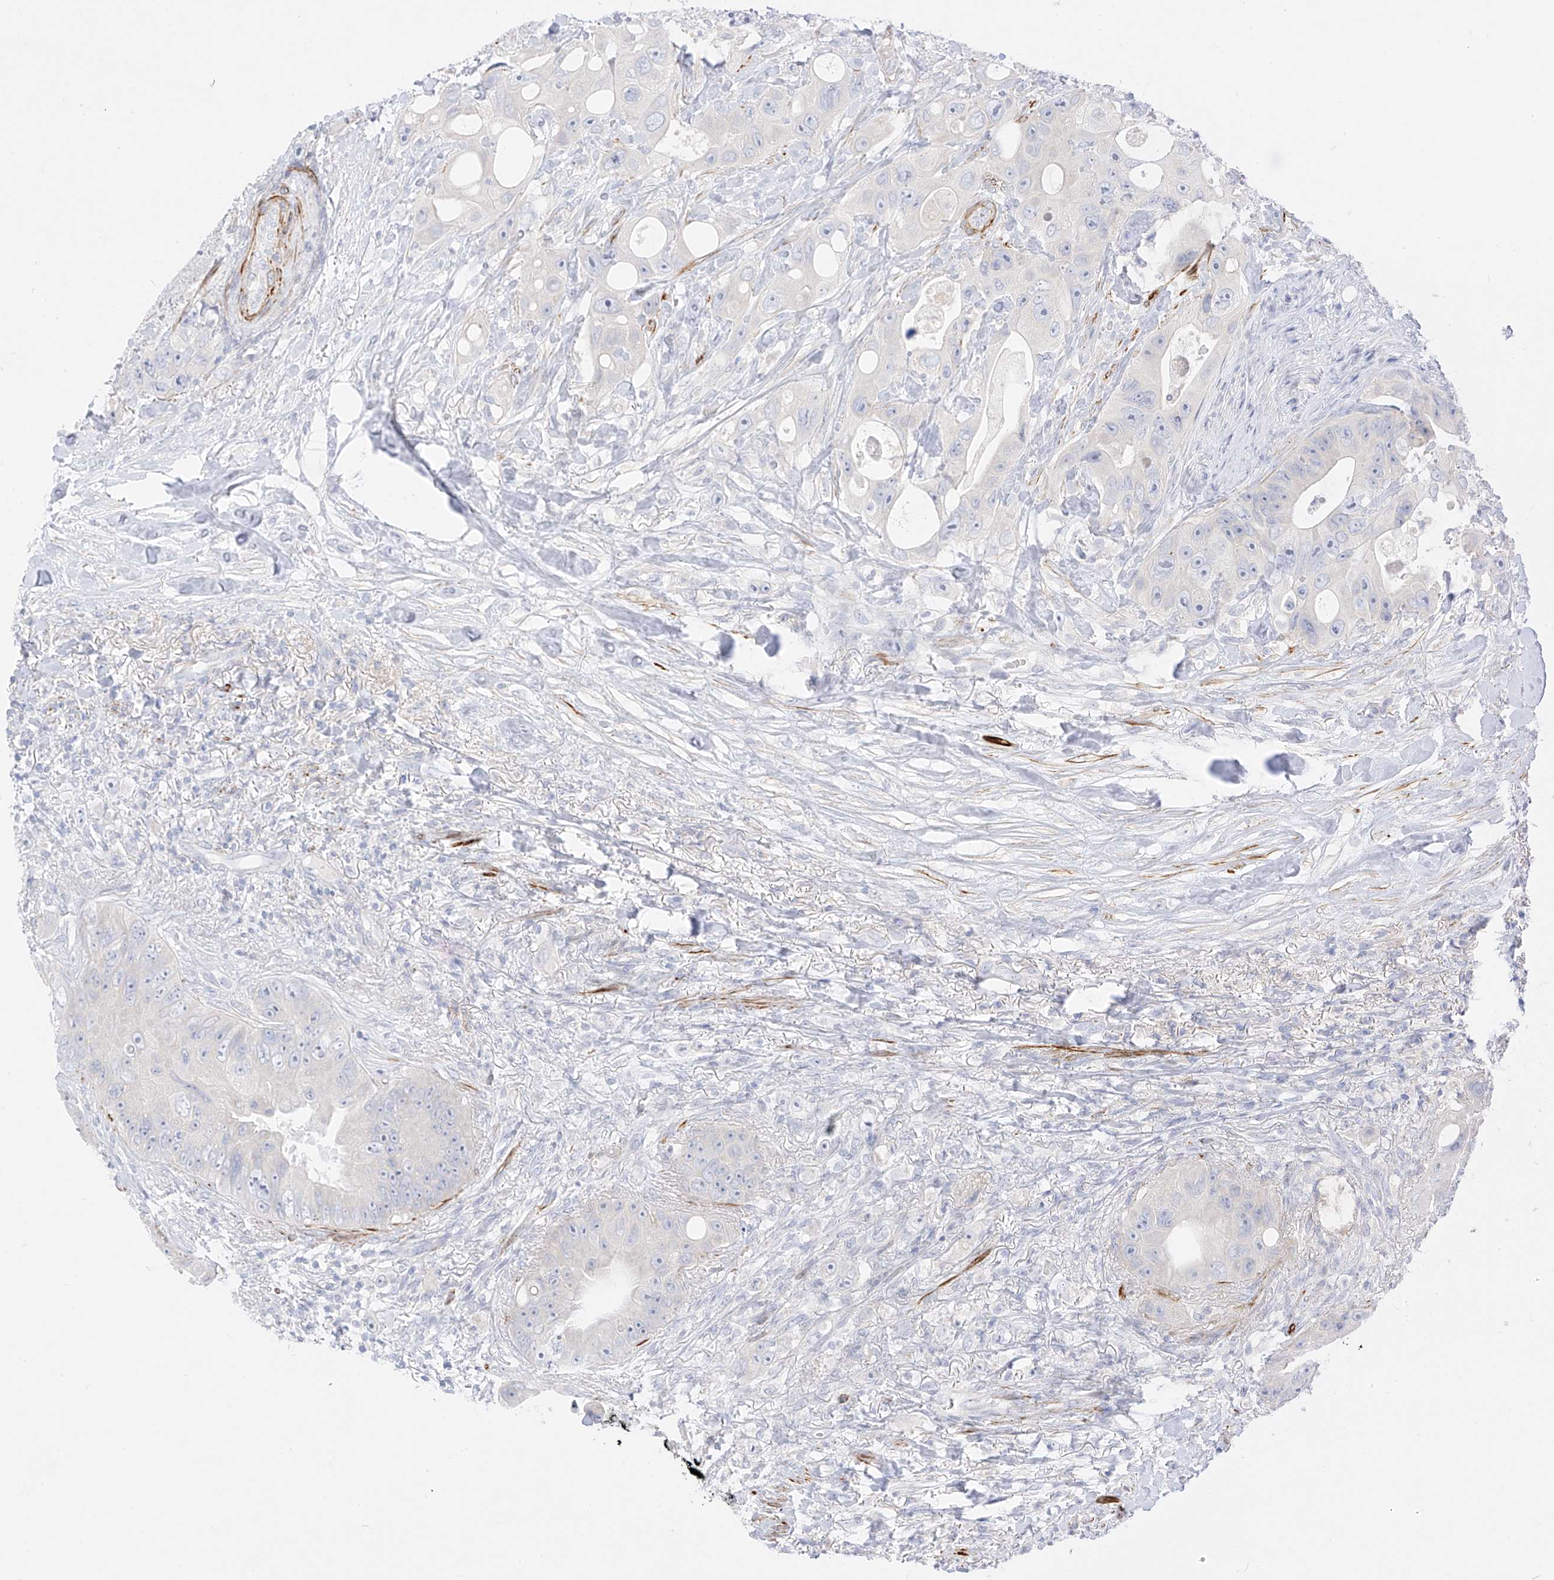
{"staining": {"intensity": "negative", "quantity": "none", "location": "none"}, "tissue": "colorectal cancer", "cell_type": "Tumor cells", "image_type": "cancer", "snomed": [{"axis": "morphology", "description": "Adenocarcinoma, NOS"}, {"axis": "topography", "description": "Colon"}], "caption": "This is a photomicrograph of immunohistochemistry staining of colorectal cancer (adenocarcinoma), which shows no positivity in tumor cells.", "gene": "ST3GAL5", "patient": {"sex": "female", "age": 46}}